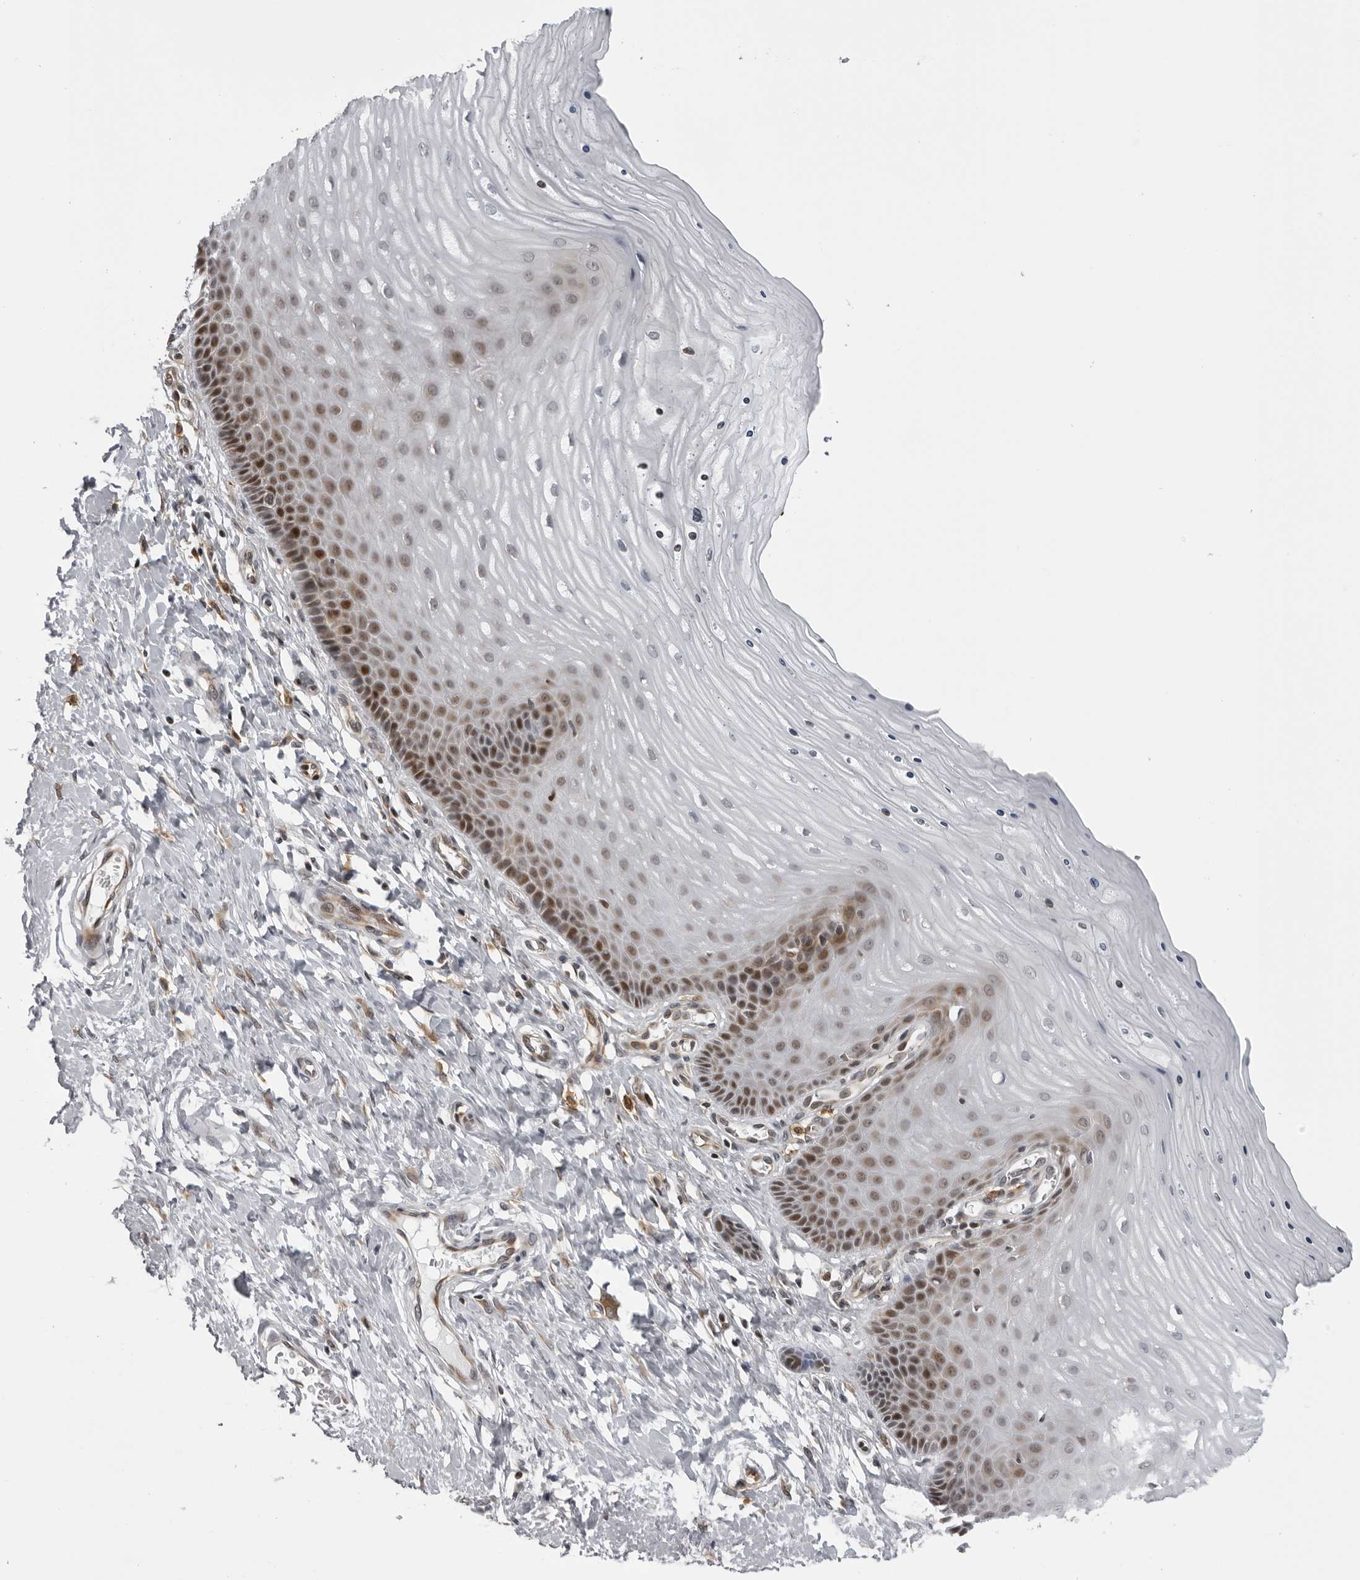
{"staining": {"intensity": "moderate", "quantity": "<25%", "location": "cytoplasmic/membranous"}, "tissue": "cervix", "cell_type": "Glandular cells", "image_type": "normal", "snomed": [{"axis": "morphology", "description": "Normal tissue, NOS"}, {"axis": "topography", "description": "Cervix"}], "caption": "Cervix stained for a protein (brown) shows moderate cytoplasmic/membranous positive expression in about <25% of glandular cells.", "gene": "GCSAML", "patient": {"sex": "female", "age": 55}}